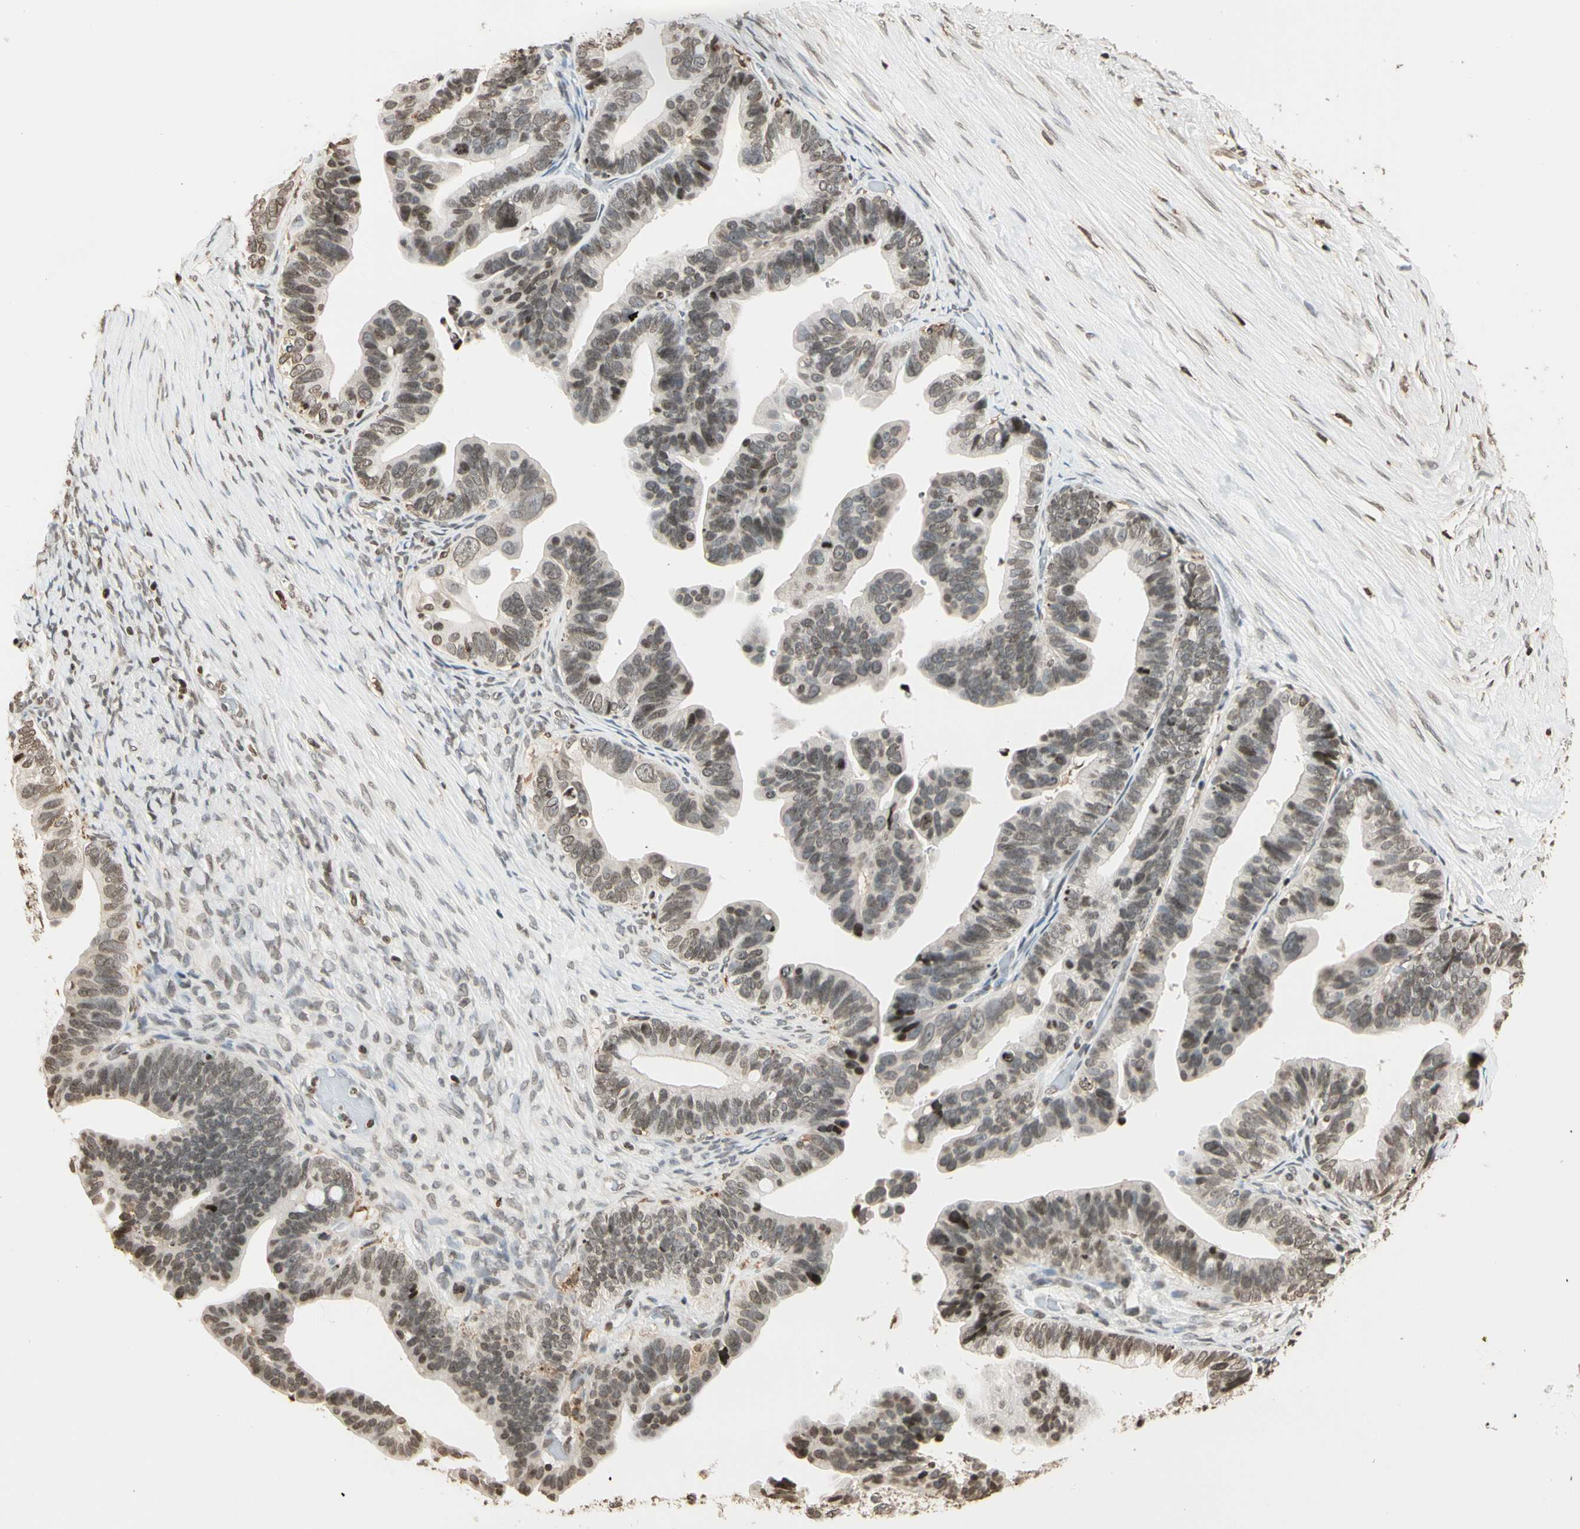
{"staining": {"intensity": "weak", "quantity": "25%-75%", "location": "nuclear"}, "tissue": "ovarian cancer", "cell_type": "Tumor cells", "image_type": "cancer", "snomed": [{"axis": "morphology", "description": "Cystadenocarcinoma, serous, NOS"}, {"axis": "topography", "description": "Ovary"}], "caption": "Brown immunohistochemical staining in human serous cystadenocarcinoma (ovarian) reveals weak nuclear positivity in about 25%-75% of tumor cells.", "gene": "FER", "patient": {"sex": "female", "age": 56}}